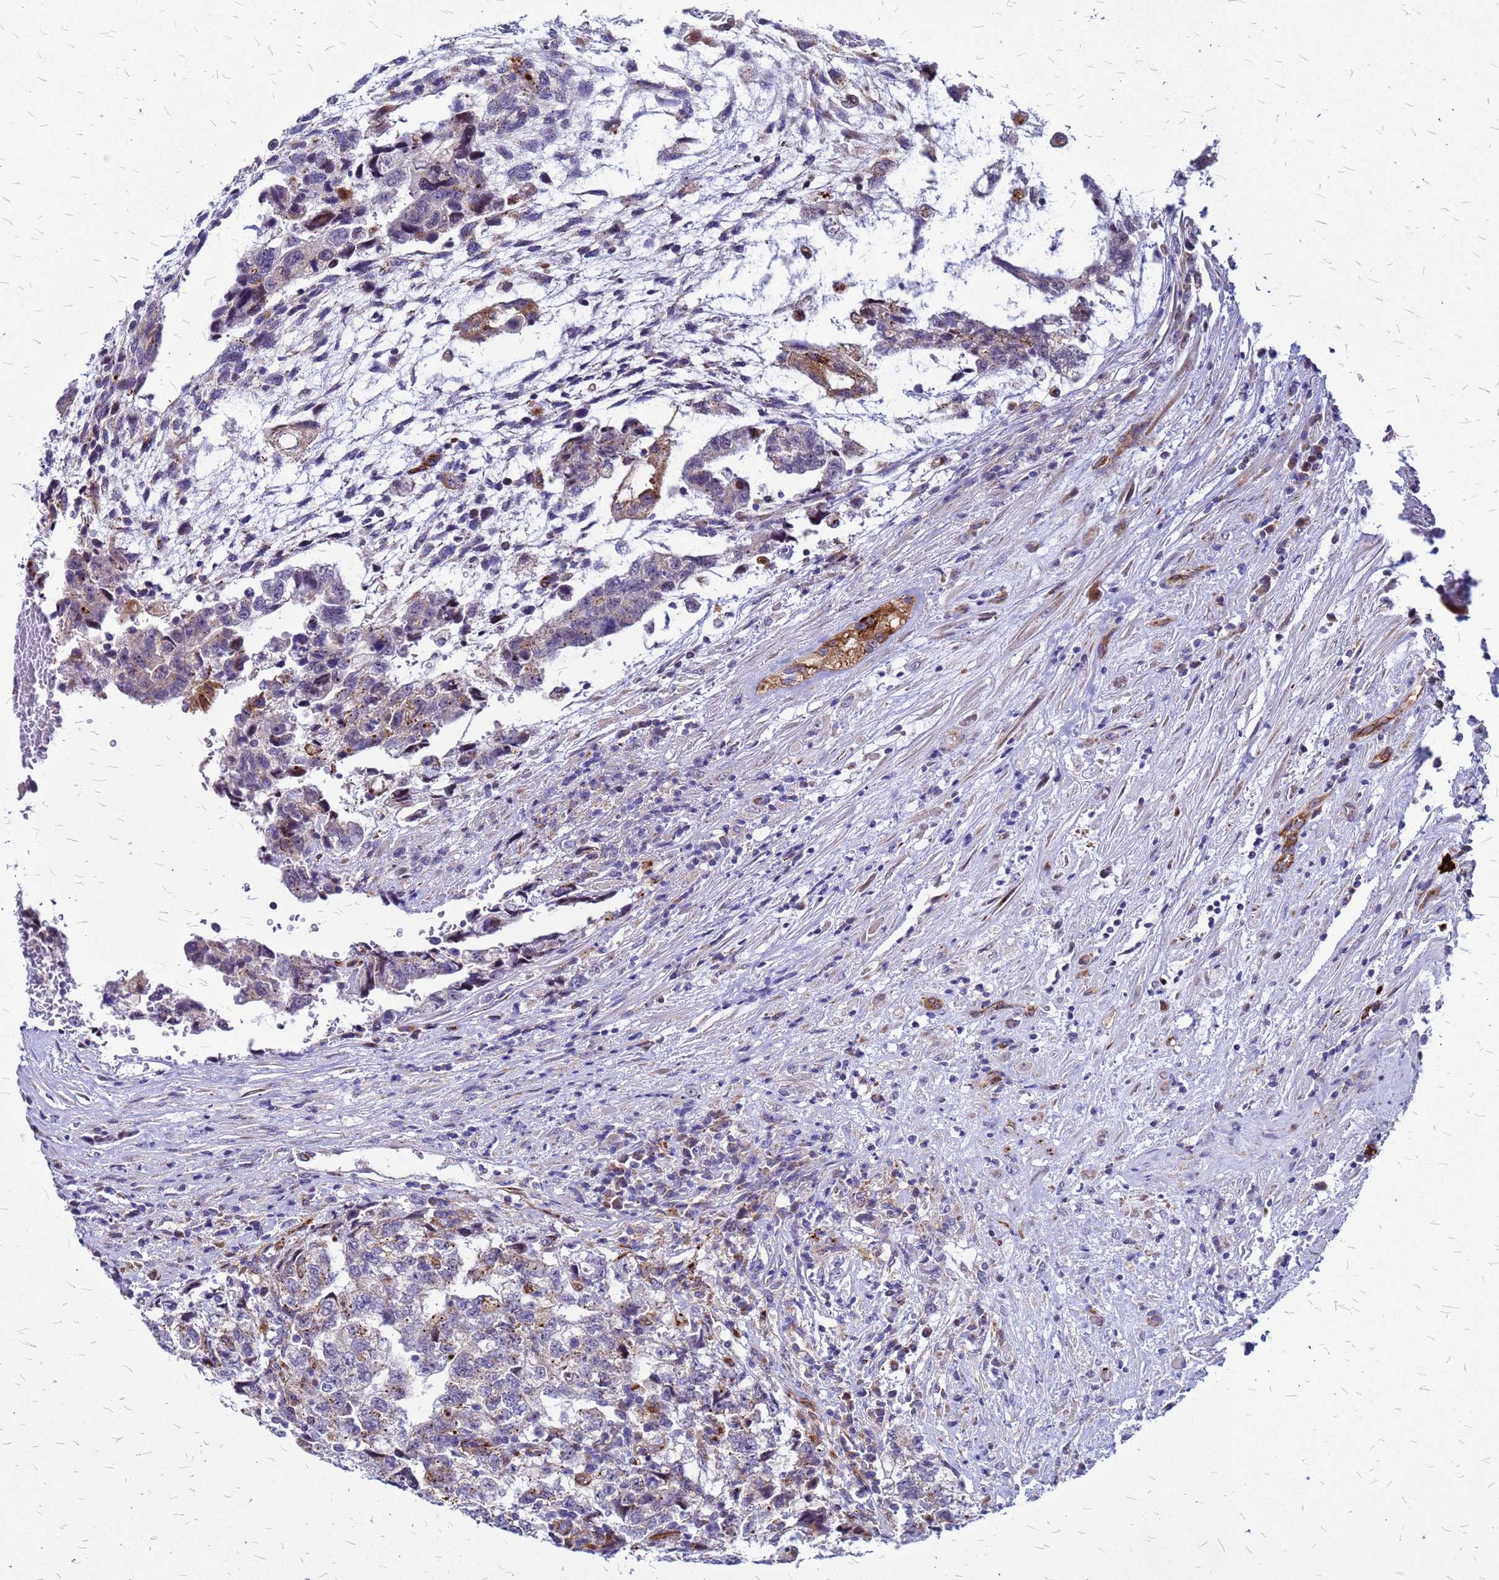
{"staining": {"intensity": "moderate", "quantity": "<25%", "location": "cytoplasmic/membranous"}, "tissue": "testis cancer", "cell_type": "Tumor cells", "image_type": "cancer", "snomed": [{"axis": "morphology", "description": "Carcinoma, Embryonal, NOS"}, {"axis": "topography", "description": "Testis"}], "caption": "Immunohistochemical staining of testis cancer shows moderate cytoplasmic/membranous protein positivity in approximately <25% of tumor cells.", "gene": "NOSTRIN", "patient": {"sex": "male", "age": 36}}